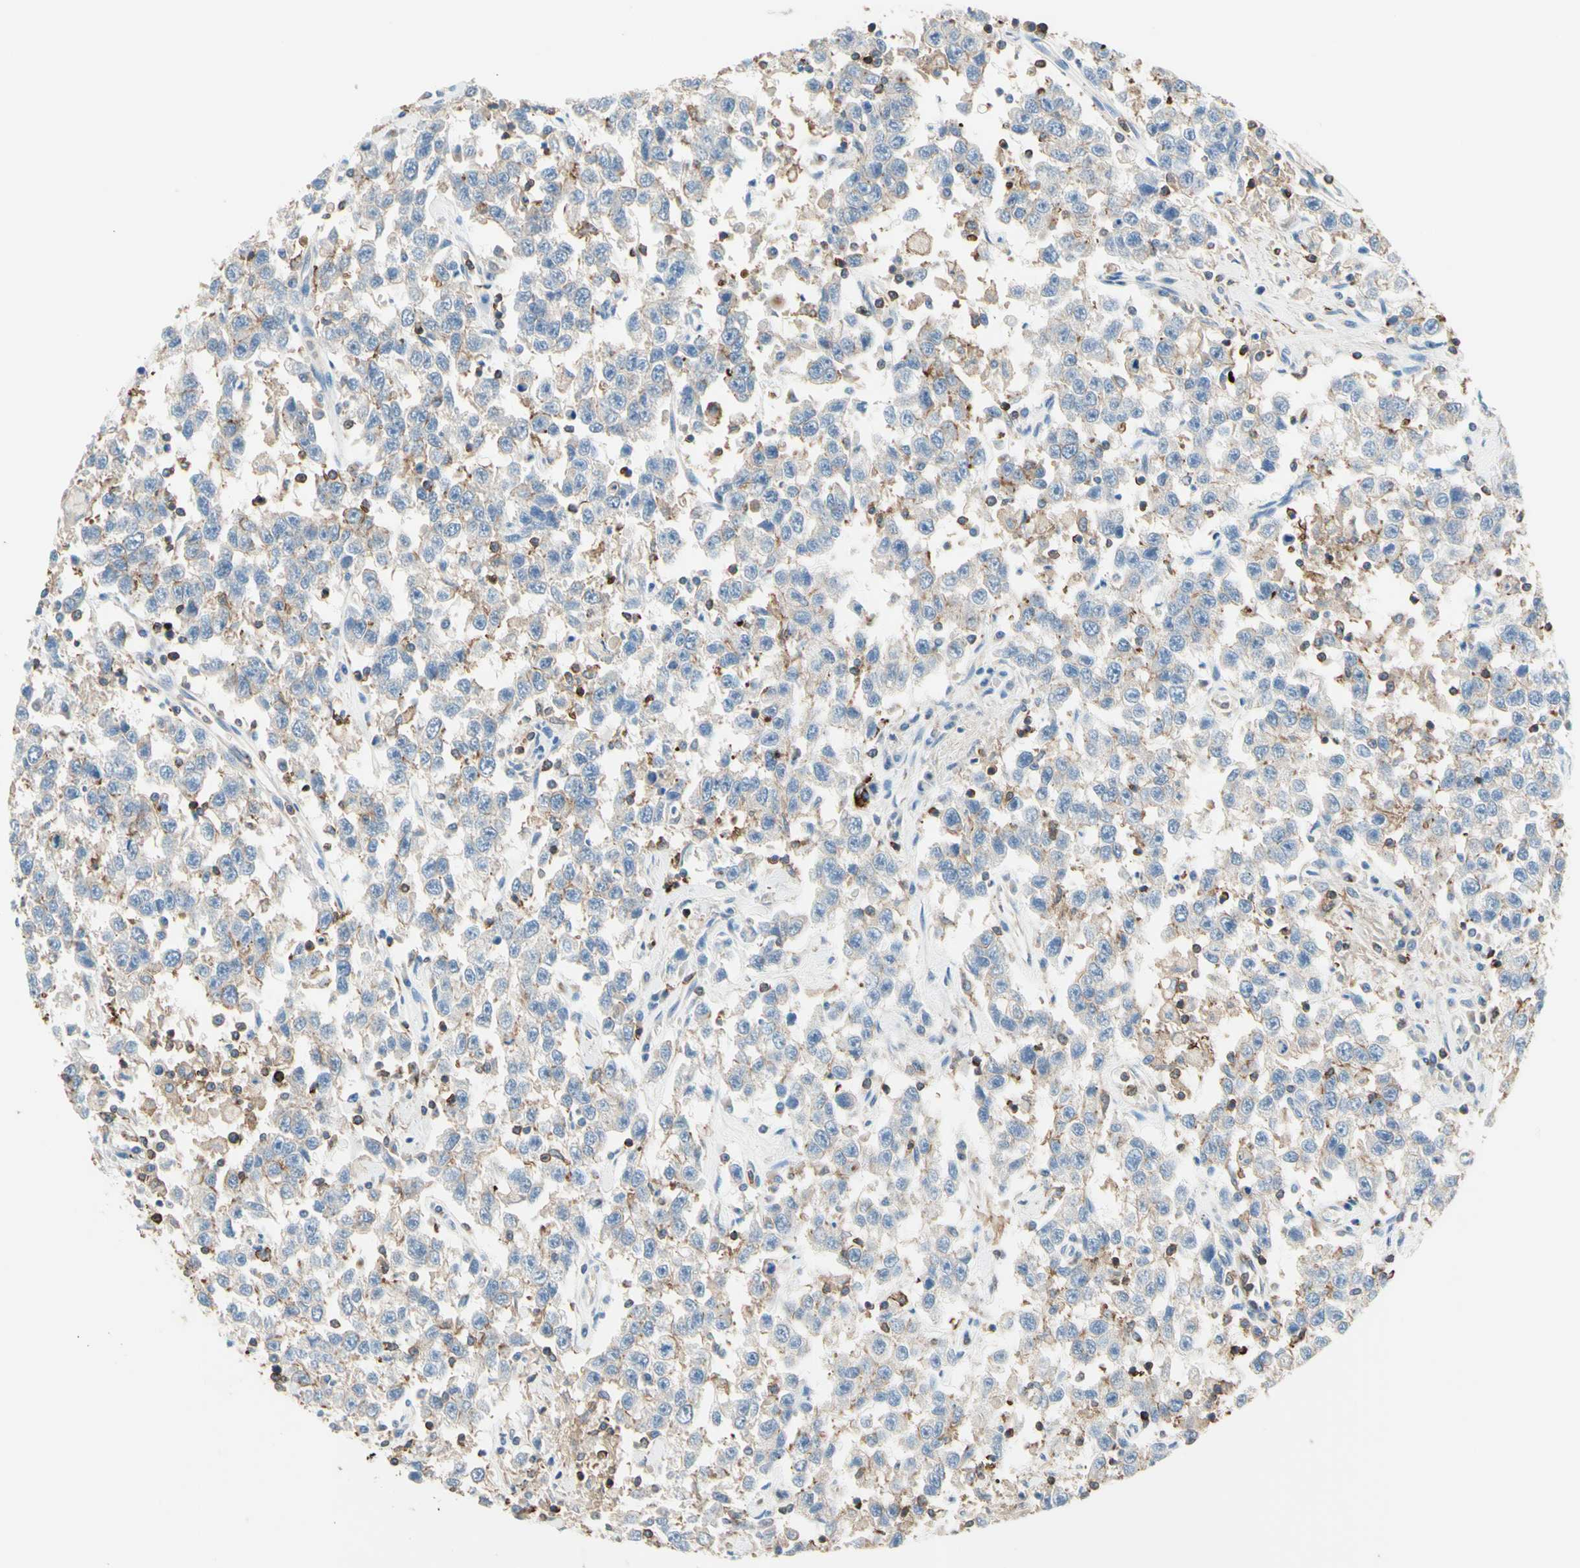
{"staining": {"intensity": "weak", "quantity": "<25%", "location": "cytoplasmic/membranous"}, "tissue": "testis cancer", "cell_type": "Tumor cells", "image_type": "cancer", "snomed": [{"axis": "morphology", "description": "Seminoma, NOS"}, {"axis": "topography", "description": "Testis"}], "caption": "This is an immunohistochemistry micrograph of human seminoma (testis). There is no expression in tumor cells.", "gene": "SEMA4C", "patient": {"sex": "male", "age": 41}}